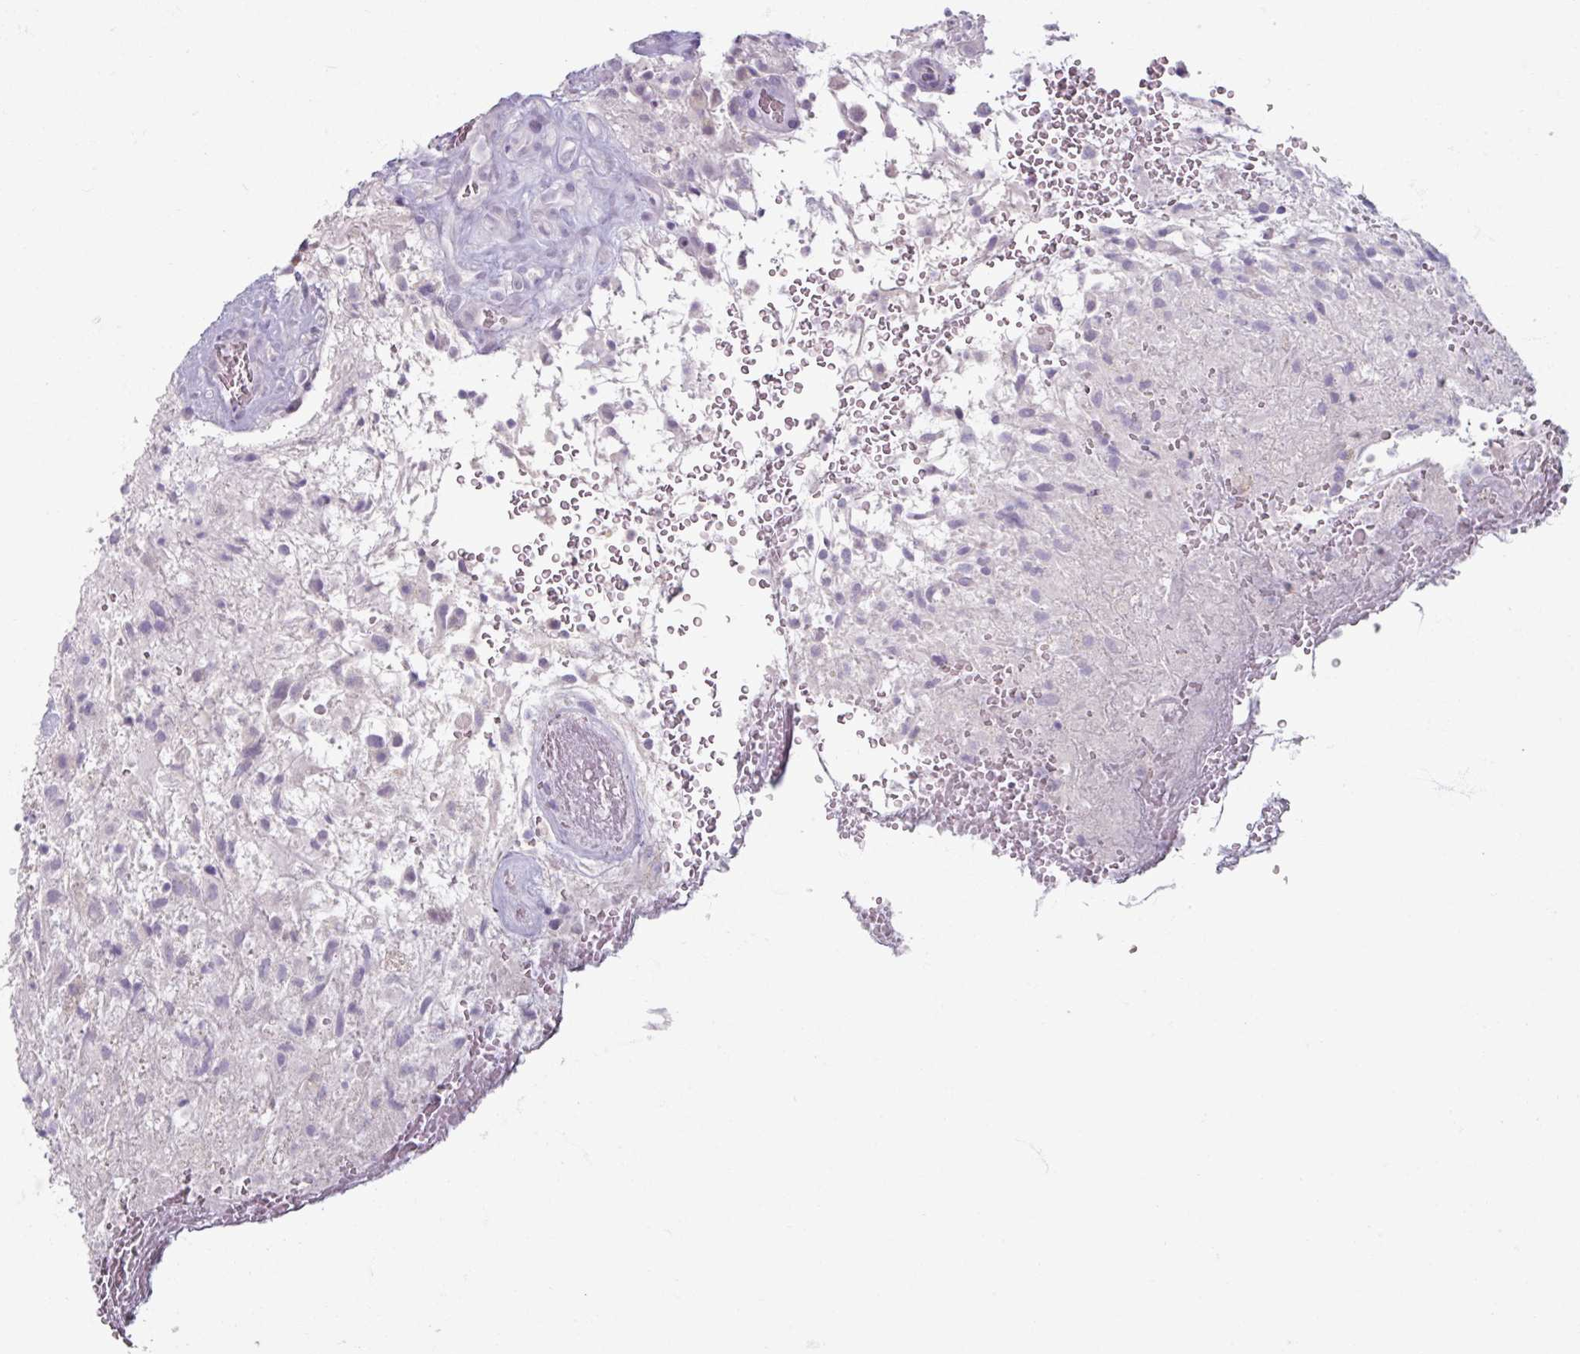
{"staining": {"intensity": "negative", "quantity": "none", "location": "none"}, "tissue": "glioma", "cell_type": "Tumor cells", "image_type": "cancer", "snomed": [{"axis": "morphology", "description": "Glioma, malignant, High grade"}, {"axis": "topography", "description": "Brain"}], "caption": "Glioma was stained to show a protein in brown. There is no significant staining in tumor cells.", "gene": "SLC27A5", "patient": {"sex": "male", "age": 56}}